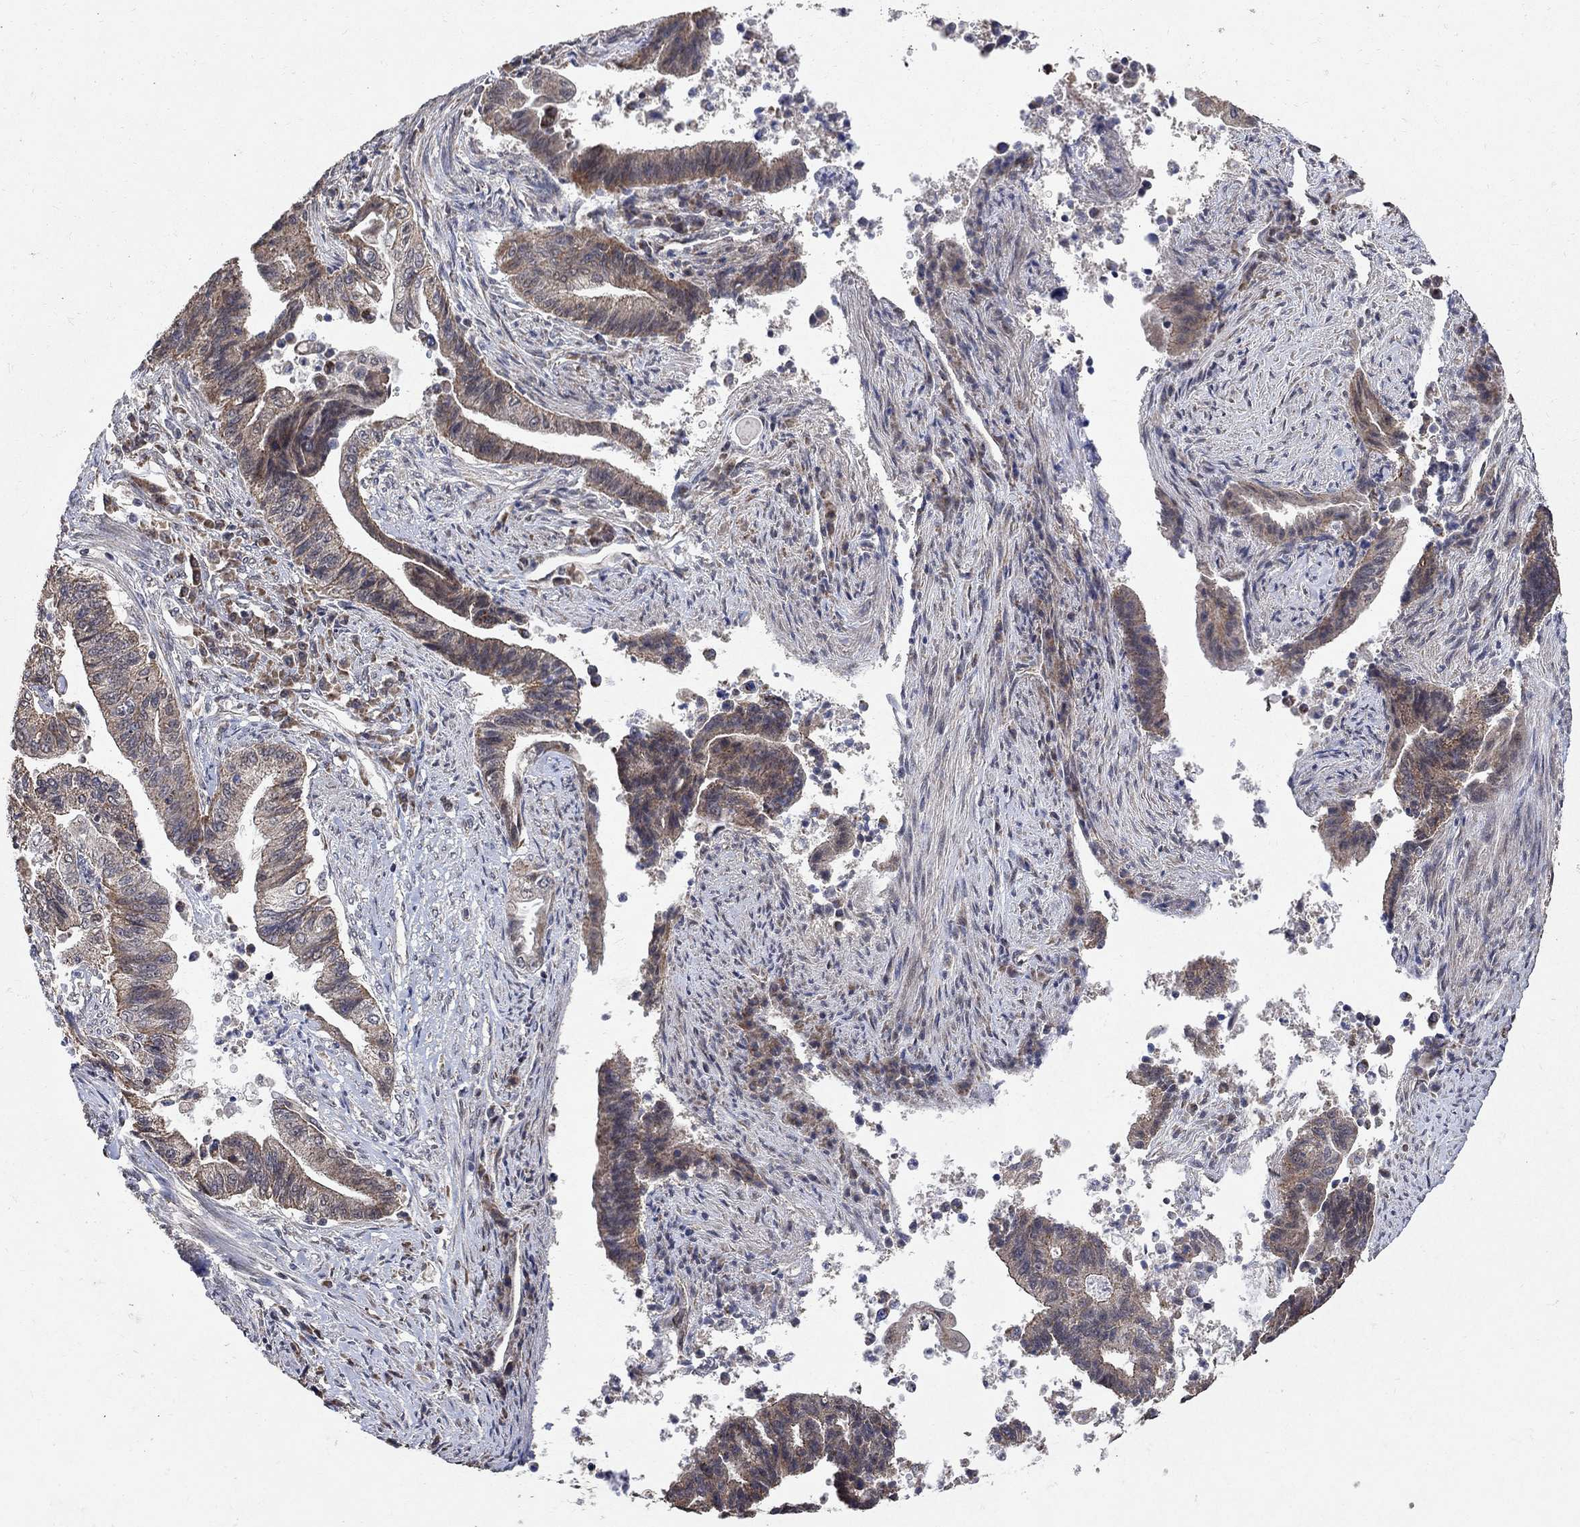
{"staining": {"intensity": "moderate", "quantity": "25%-75%", "location": "cytoplasmic/membranous"}, "tissue": "endometrial cancer", "cell_type": "Tumor cells", "image_type": "cancer", "snomed": [{"axis": "morphology", "description": "Adenocarcinoma, NOS"}, {"axis": "topography", "description": "Uterus"}, {"axis": "topography", "description": "Endometrium"}], "caption": "IHC staining of endometrial cancer (adenocarcinoma), which displays medium levels of moderate cytoplasmic/membranous expression in about 25%-75% of tumor cells indicating moderate cytoplasmic/membranous protein positivity. The staining was performed using DAB (brown) for protein detection and nuclei were counterstained in hematoxylin (blue).", "gene": "ANKRA2", "patient": {"sex": "female", "age": 54}}